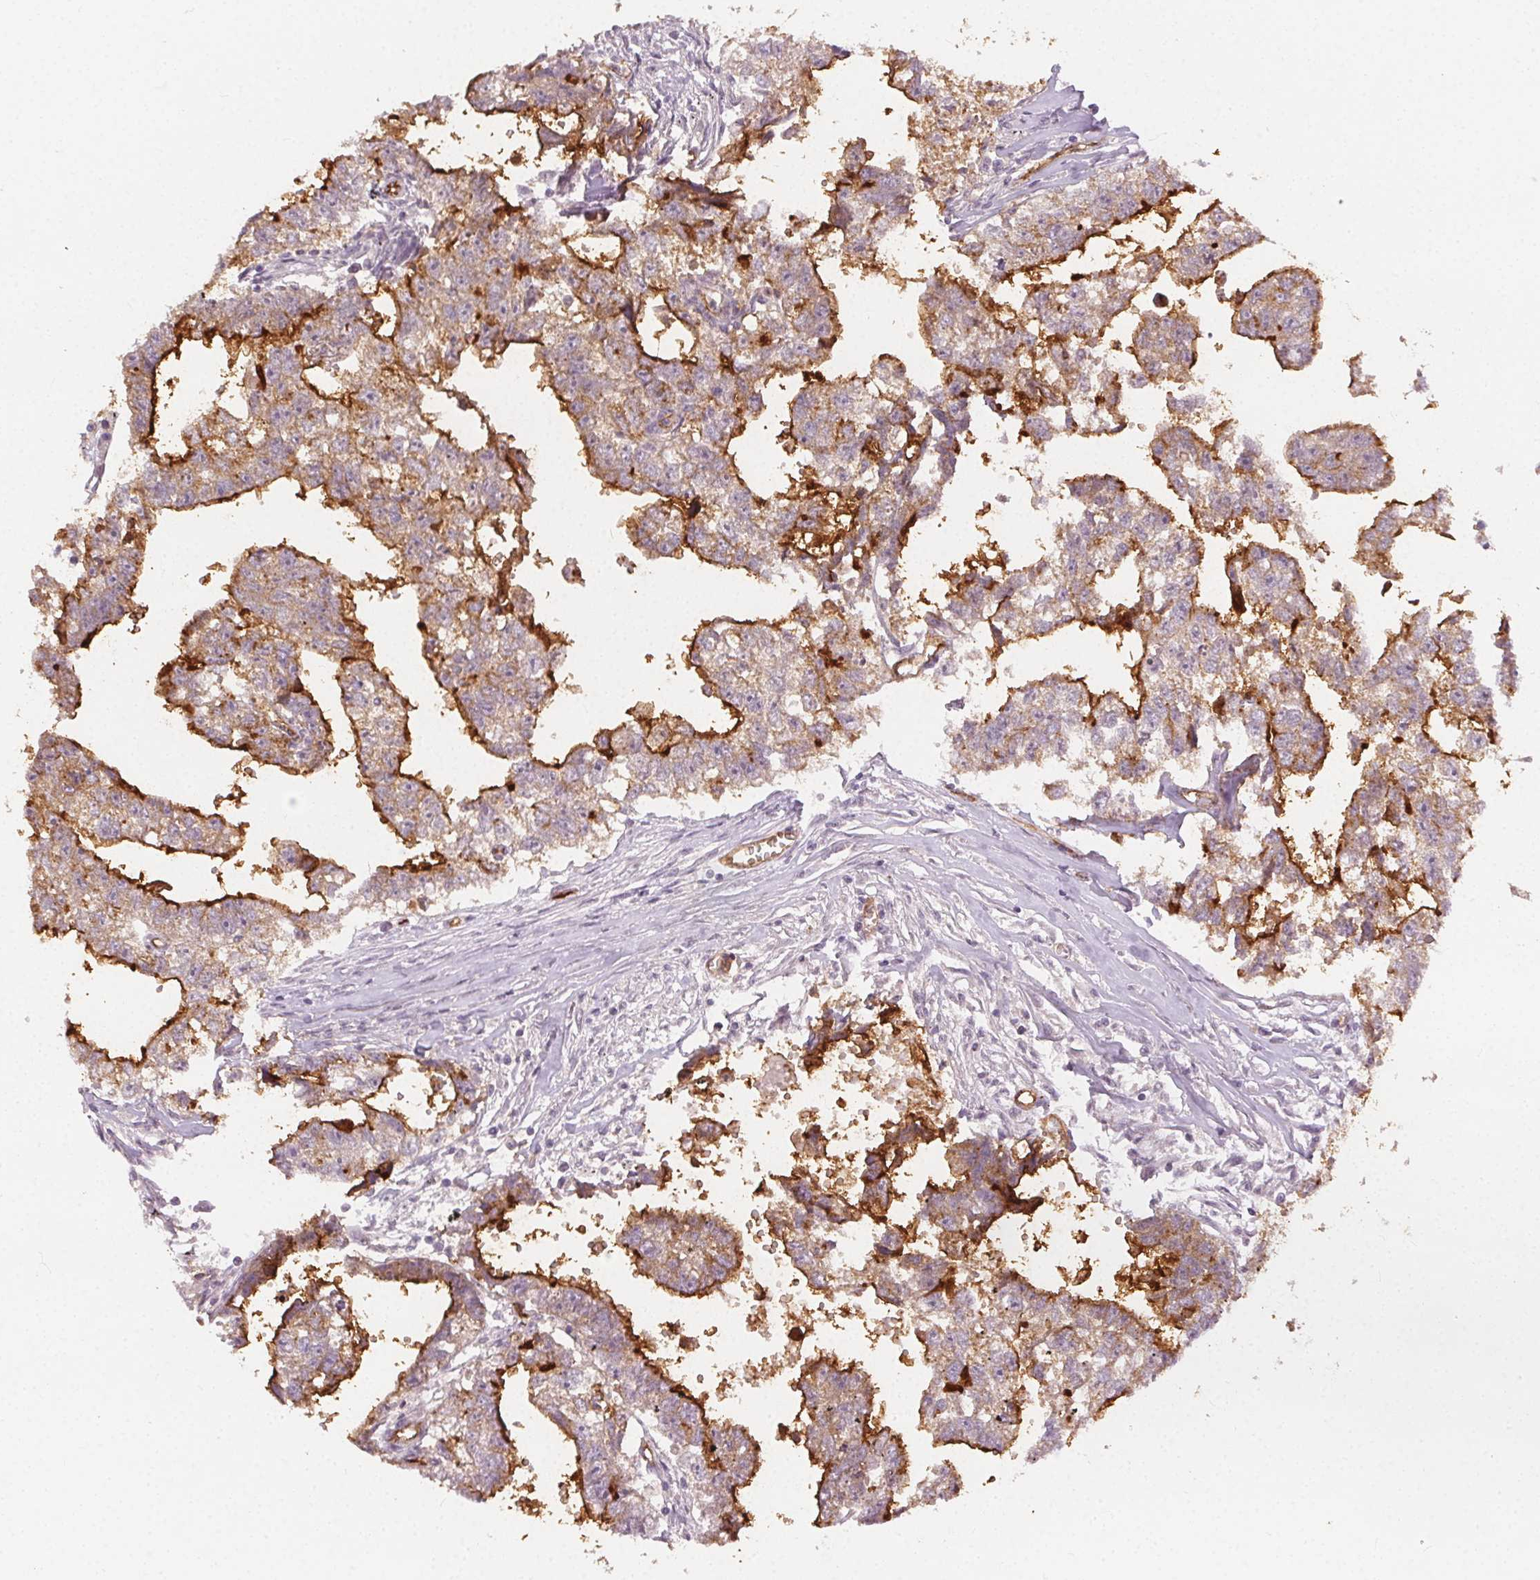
{"staining": {"intensity": "strong", "quantity": "25%-75%", "location": "cytoplasmic/membranous"}, "tissue": "testis cancer", "cell_type": "Tumor cells", "image_type": "cancer", "snomed": [{"axis": "morphology", "description": "Carcinoma, Embryonal, NOS"}, {"axis": "morphology", "description": "Teratoma, malignant, NOS"}, {"axis": "topography", "description": "Testis"}], "caption": "Protein staining displays strong cytoplasmic/membranous staining in approximately 25%-75% of tumor cells in teratoma (malignant) (testis). Using DAB (brown) and hematoxylin (blue) stains, captured at high magnification using brightfield microscopy.", "gene": "PODXL", "patient": {"sex": "male", "age": 44}}